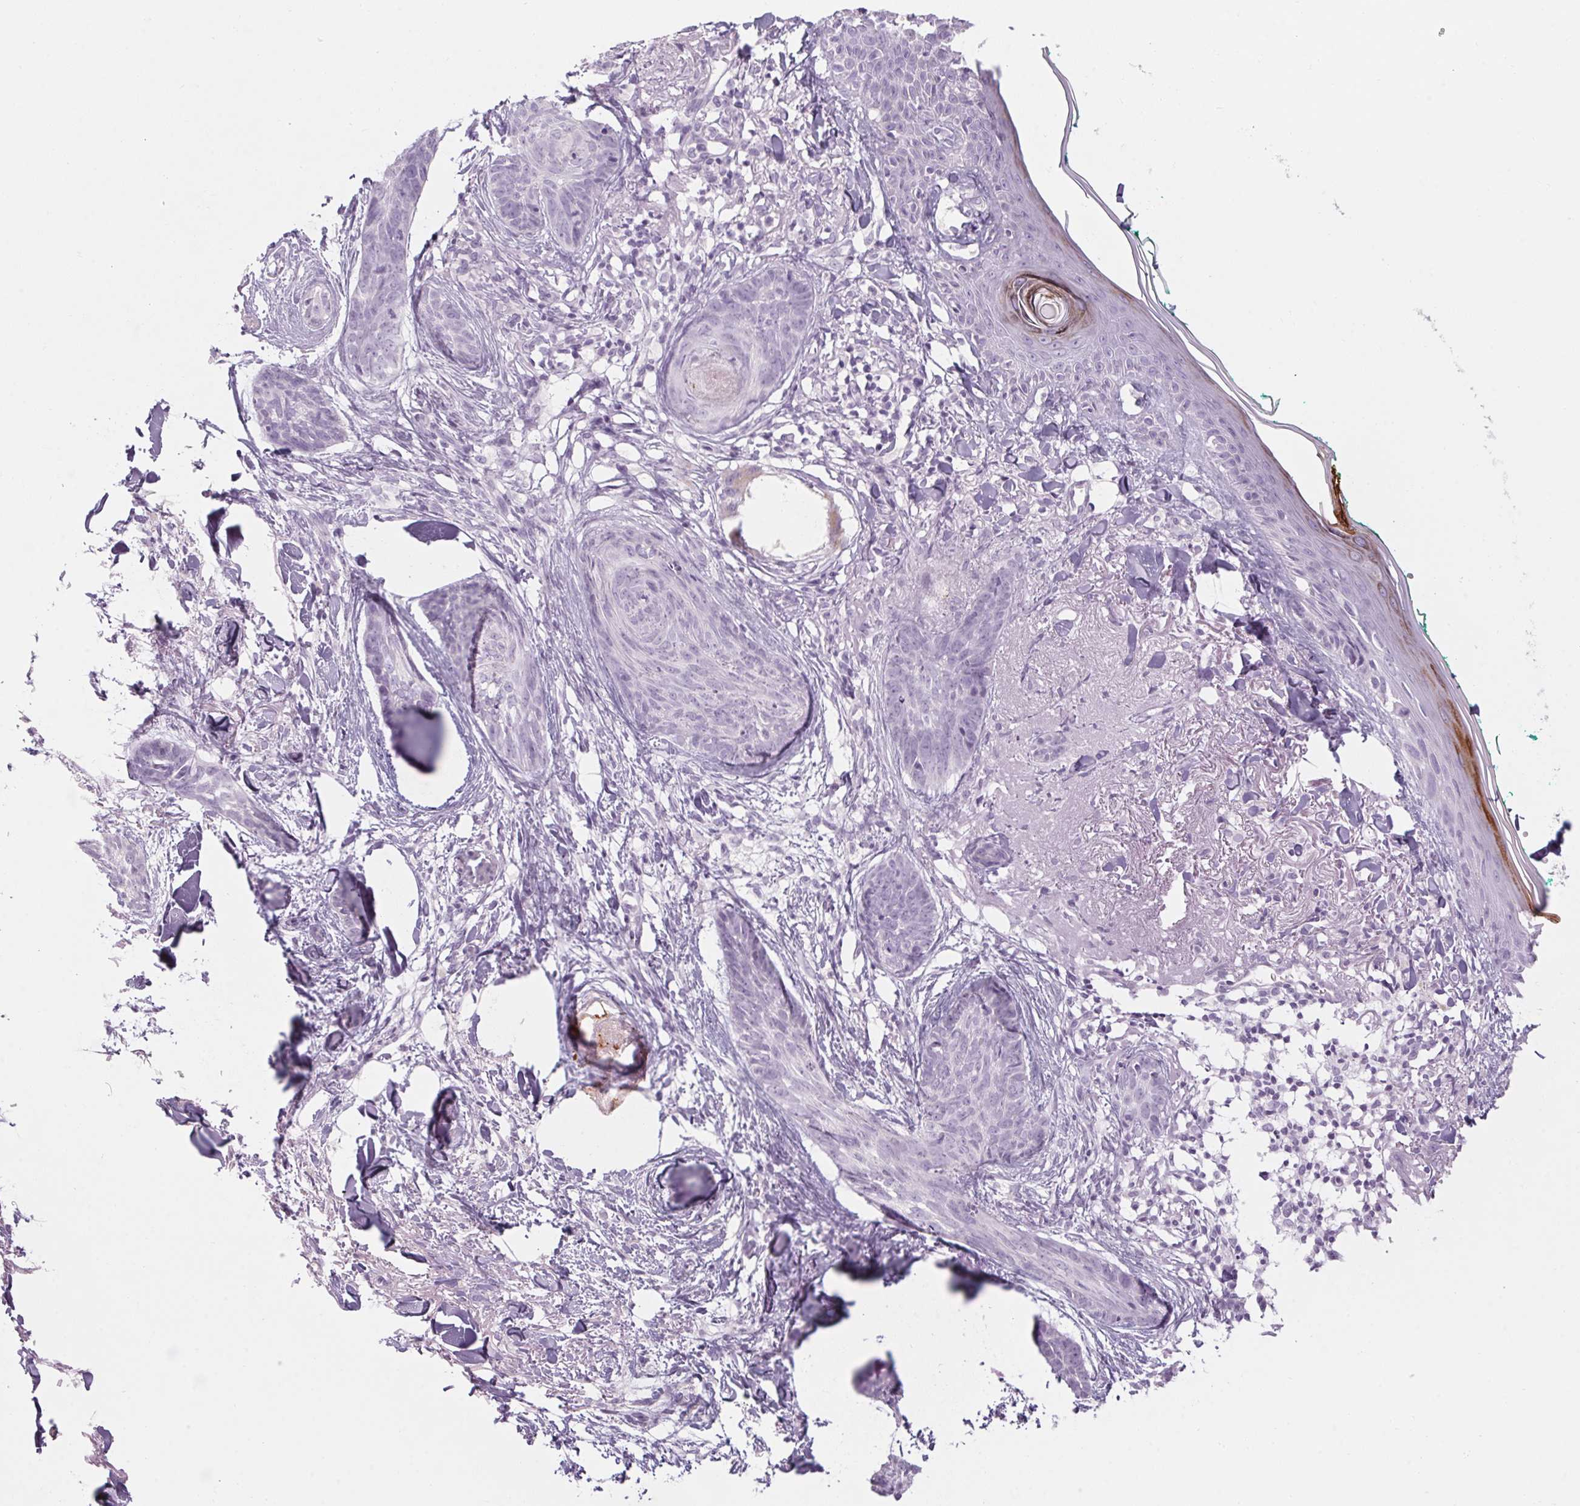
{"staining": {"intensity": "negative", "quantity": "none", "location": "none"}, "tissue": "skin cancer", "cell_type": "Tumor cells", "image_type": "cancer", "snomed": [{"axis": "morphology", "description": "Basal cell carcinoma"}, {"axis": "topography", "description": "Skin"}], "caption": "This photomicrograph is of skin basal cell carcinoma stained with IHC to label a protein in brown with the nuclei are counter-stained blue. There is no staining in tumor cells.", "gene": "RPTN", "patient": {"sex": "female", "age": 78}}